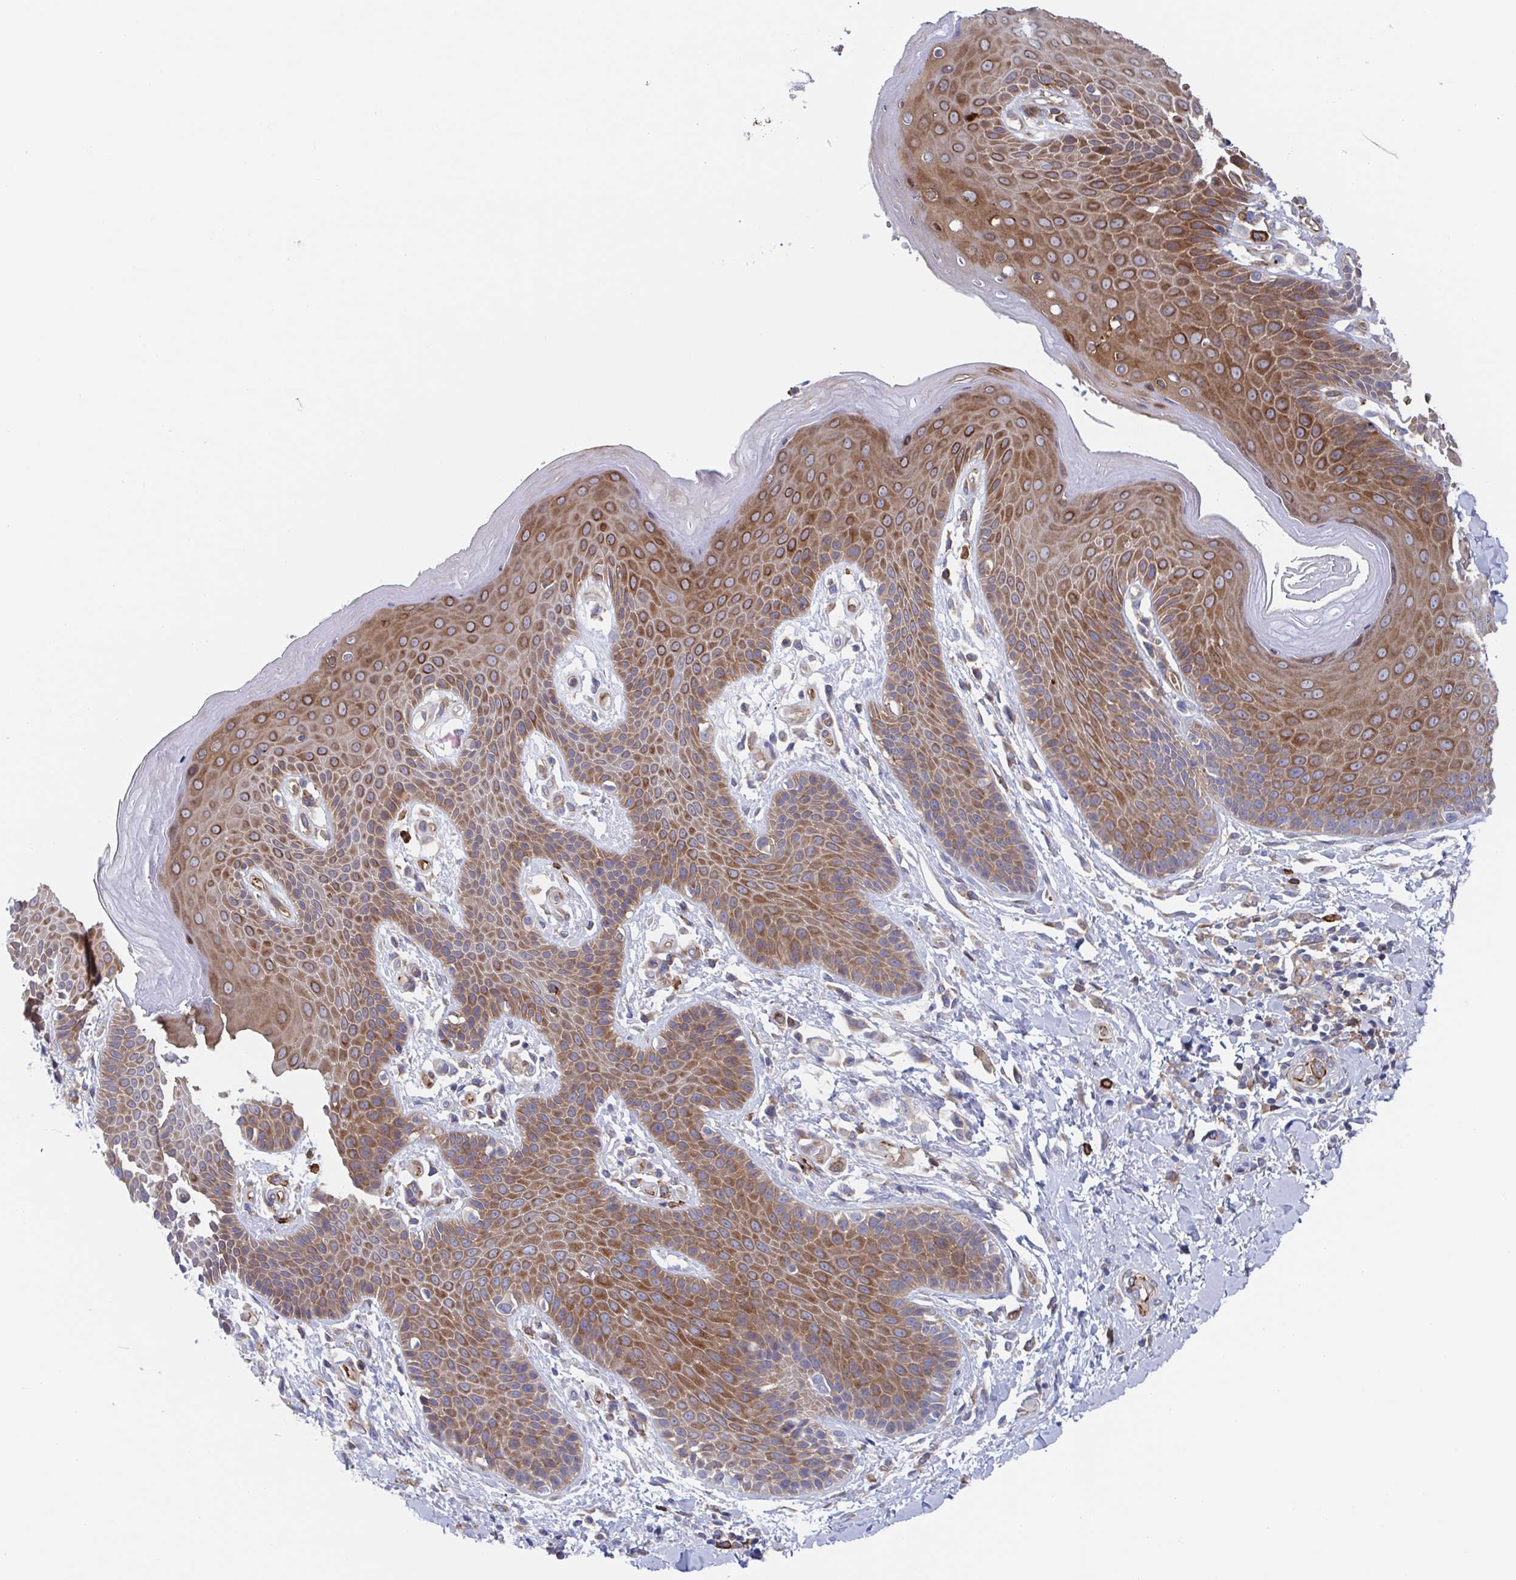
{"staining": {"intensity": "moderate", "quantity": ">75%", "location": "cytoplasmic/membranous"}, "tissue": "skin", "cell_type": "Epidermal cells", "image_type": "normal", "snomed": [{"axis": "morphology", "description": "Normal tissue, NOS"}, {"axis": "topography", "description": "Anal"}, {"axis": "topography", "description": "Peripheral nerve tissue"}], "caption": "Protein staining of benign skin exhibits moderate cytoplasmic/membranous expression in approximately >75% of epidermal cells.", "gene": "KLC3", "patient": {"sex": "male", "age": 51}}